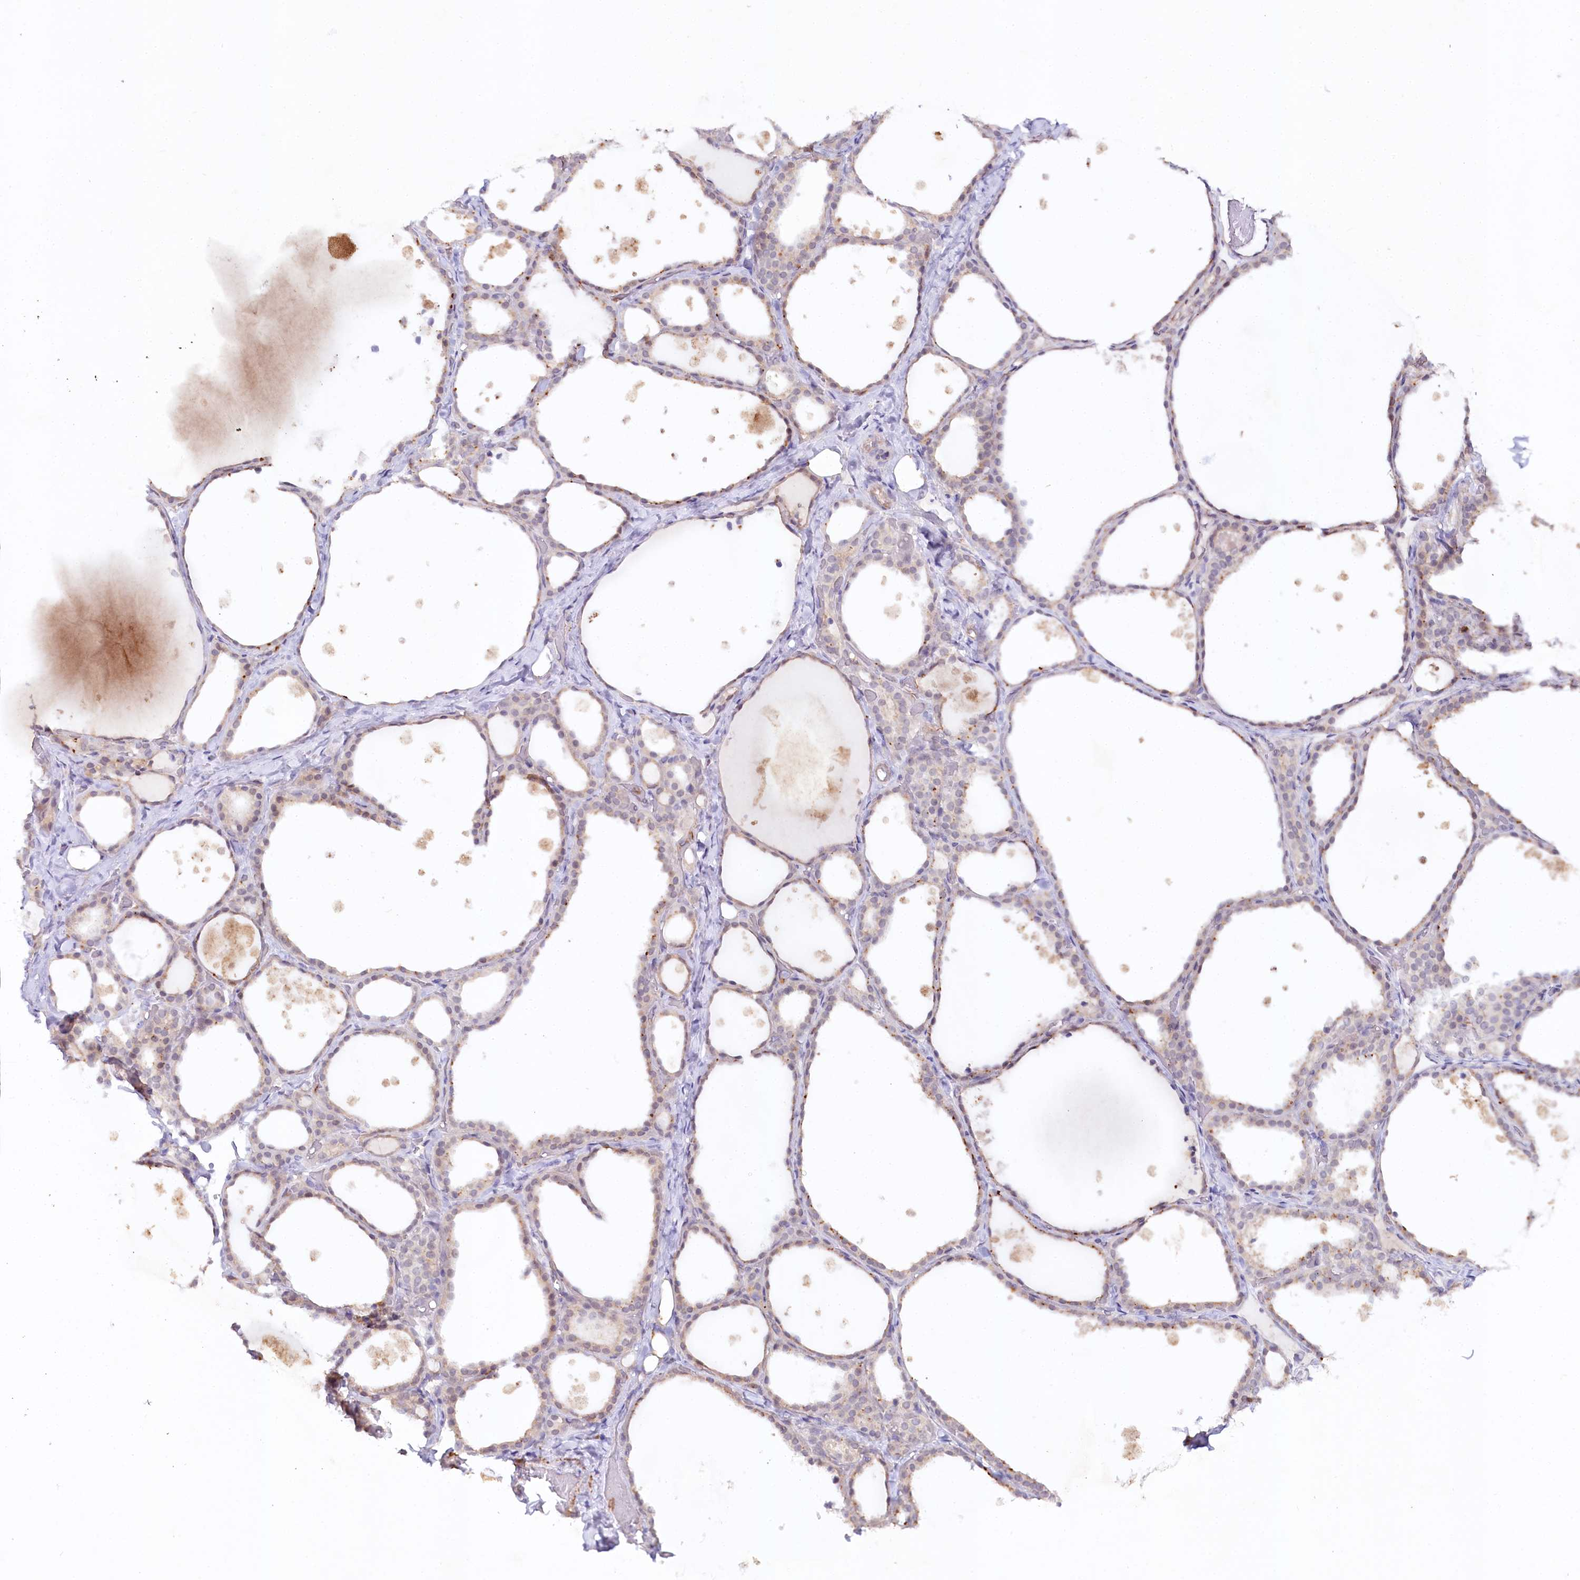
{"staining": {"intensity": "moderate", "quantity": "<25%", "location": "cytoplasmic/membranous"}, "tissue": "thyroid gland", "cell_type": "Glandular cells", "image_type": "normal", "snomed": [{"axis": "morphology", "description": "Normal tissue, NOS"}, {"axis": "topography", "description": "Thyroid gland"}], "caption": "Brown immunohistochemical staining in normal human thyroid gland reveals moderate cytoplasmic/membranous expression in about <25% of glandular cells.", "gene": "ALDH3B1", "patient": {"sex": "female", "age": 44}}